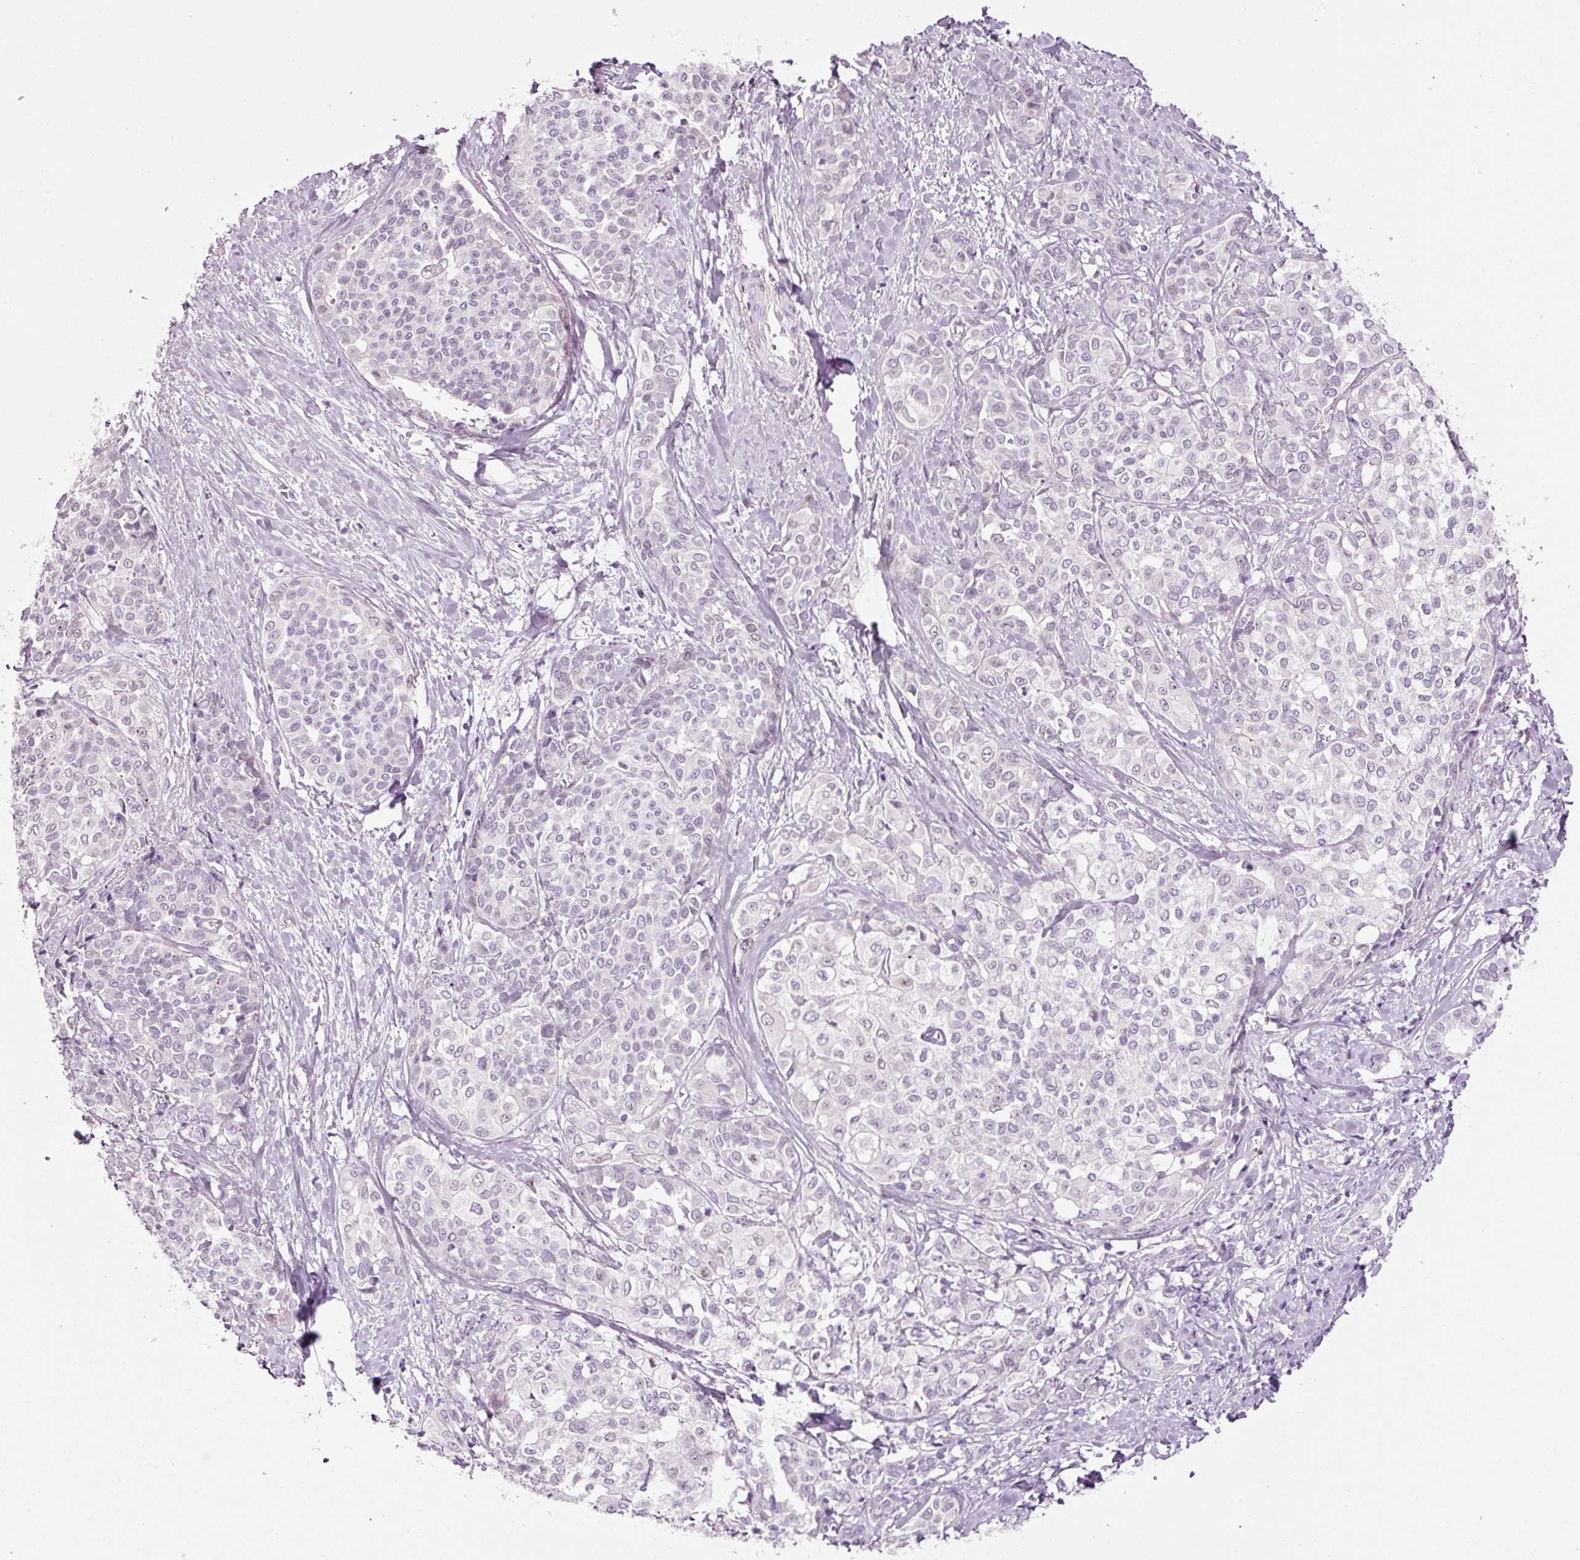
{"staining": {"intensity": "negative", "quantity": "none", "location": "none"}, "tissue": "liver cancer", "cell_type": "Tumor cells", "image_type": "cancer", "snomed": [{"axis": "morphology", "description": "Cholangiocarcinoma"}, {"axis": "topography", "description": "Liver"}], "caption": "Tumor cells show no significant protein expression in liver cholangiocarcinoma. Nuclei are stained in blue.", "gene": "ANKRD20A1", "patient": {"sex": "female", "age": 77}}